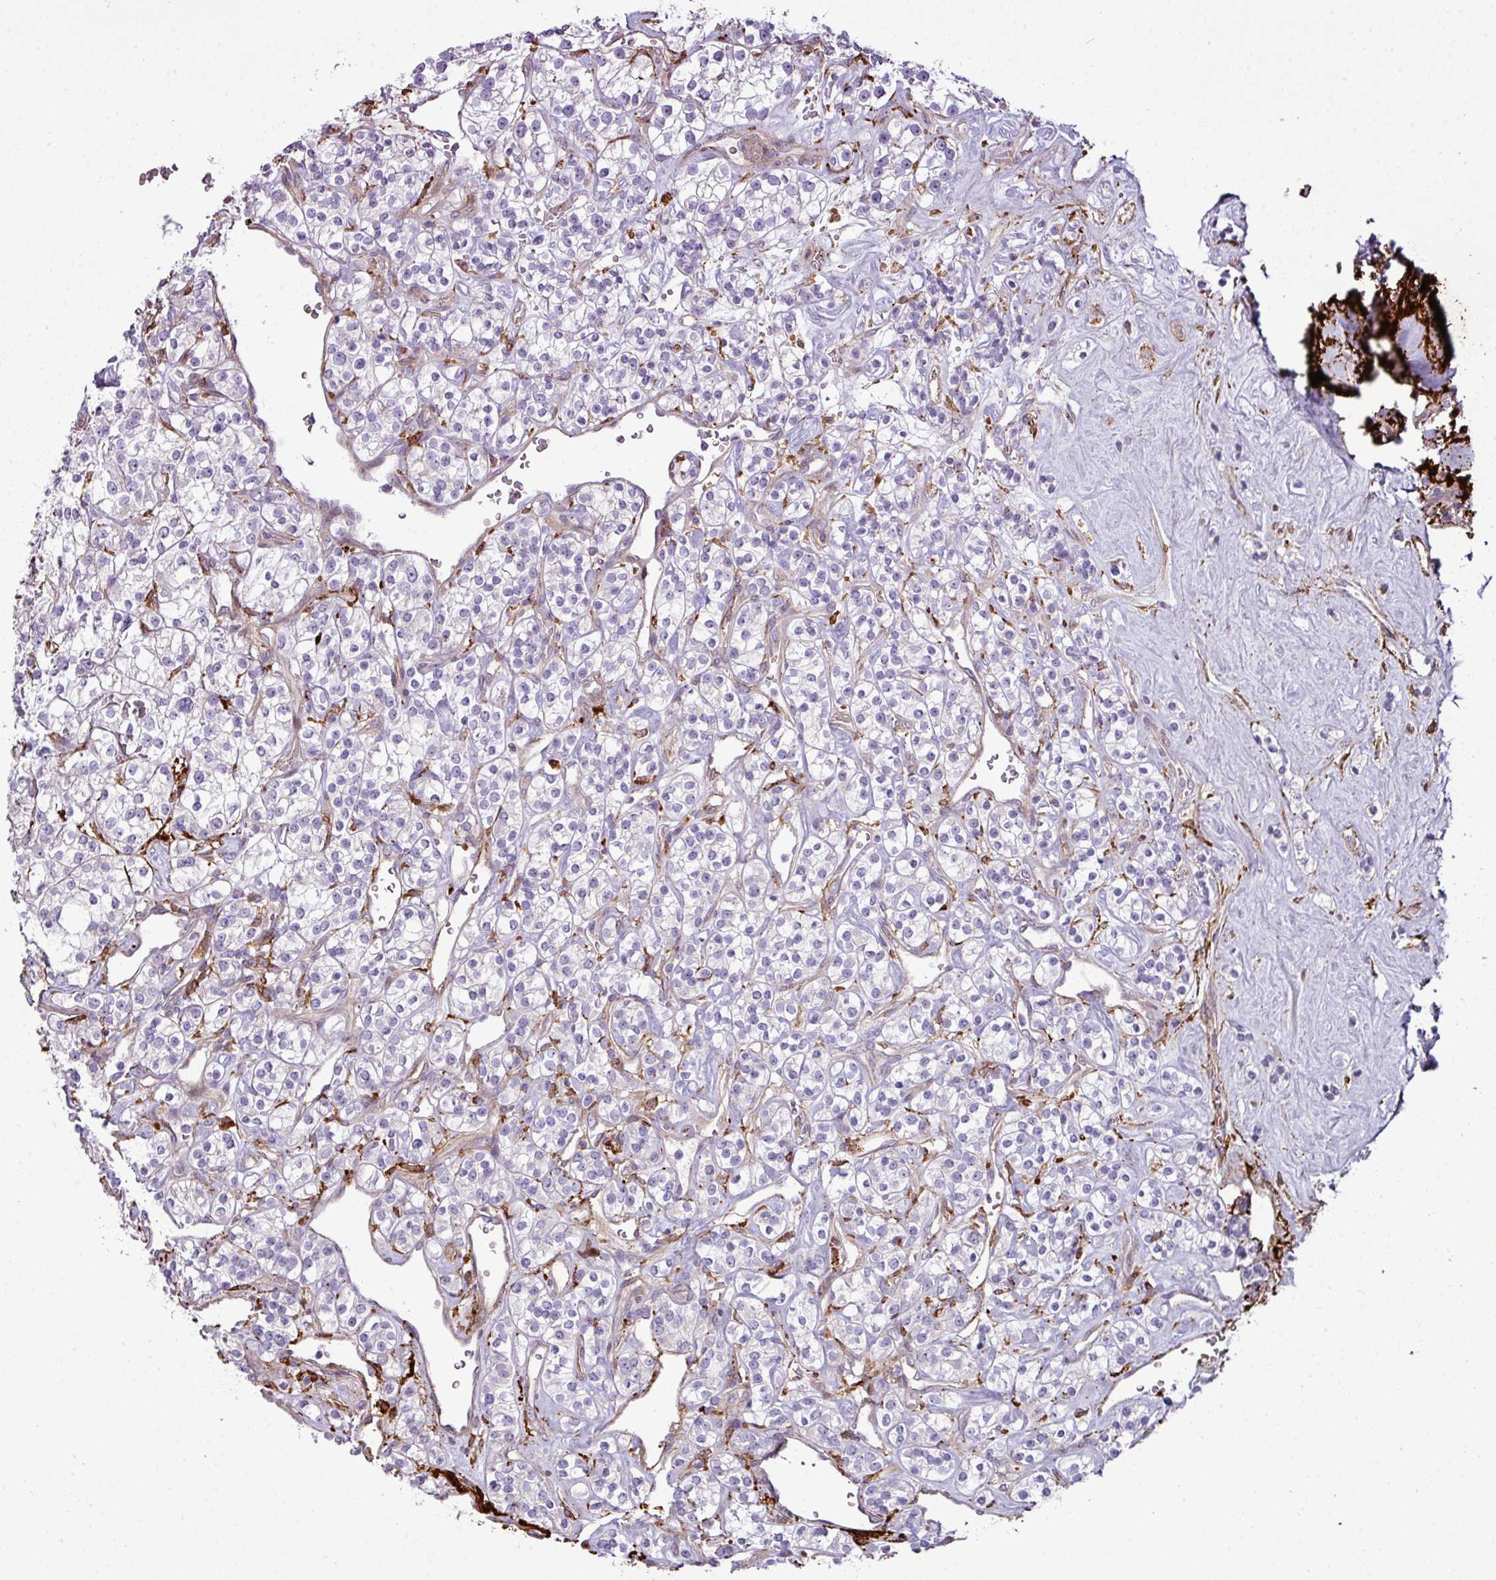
{"staining": {"intensity": "negative", "quantity": "none", "location": "none"}, "tissue": "renal cancer", "cell_type": "Tumor cells", "image_type": "cancer", "snomed": [{"axis": "morphology", "description": "Adenocarcinoma, NOS"}, {"axis": "topography", "description": "Kidney"}], "caption": "The photomicrograph demonstrates no significant staining in tumor cells of renal cancer (adenocarcinoma). (DAB (3,3'-diaminobenzidine) immunohistochemistry visualized using brightfield microscopy, high magnification).", "gene": "COL8A1", "patient": {"sex": "male", "age": 77}}